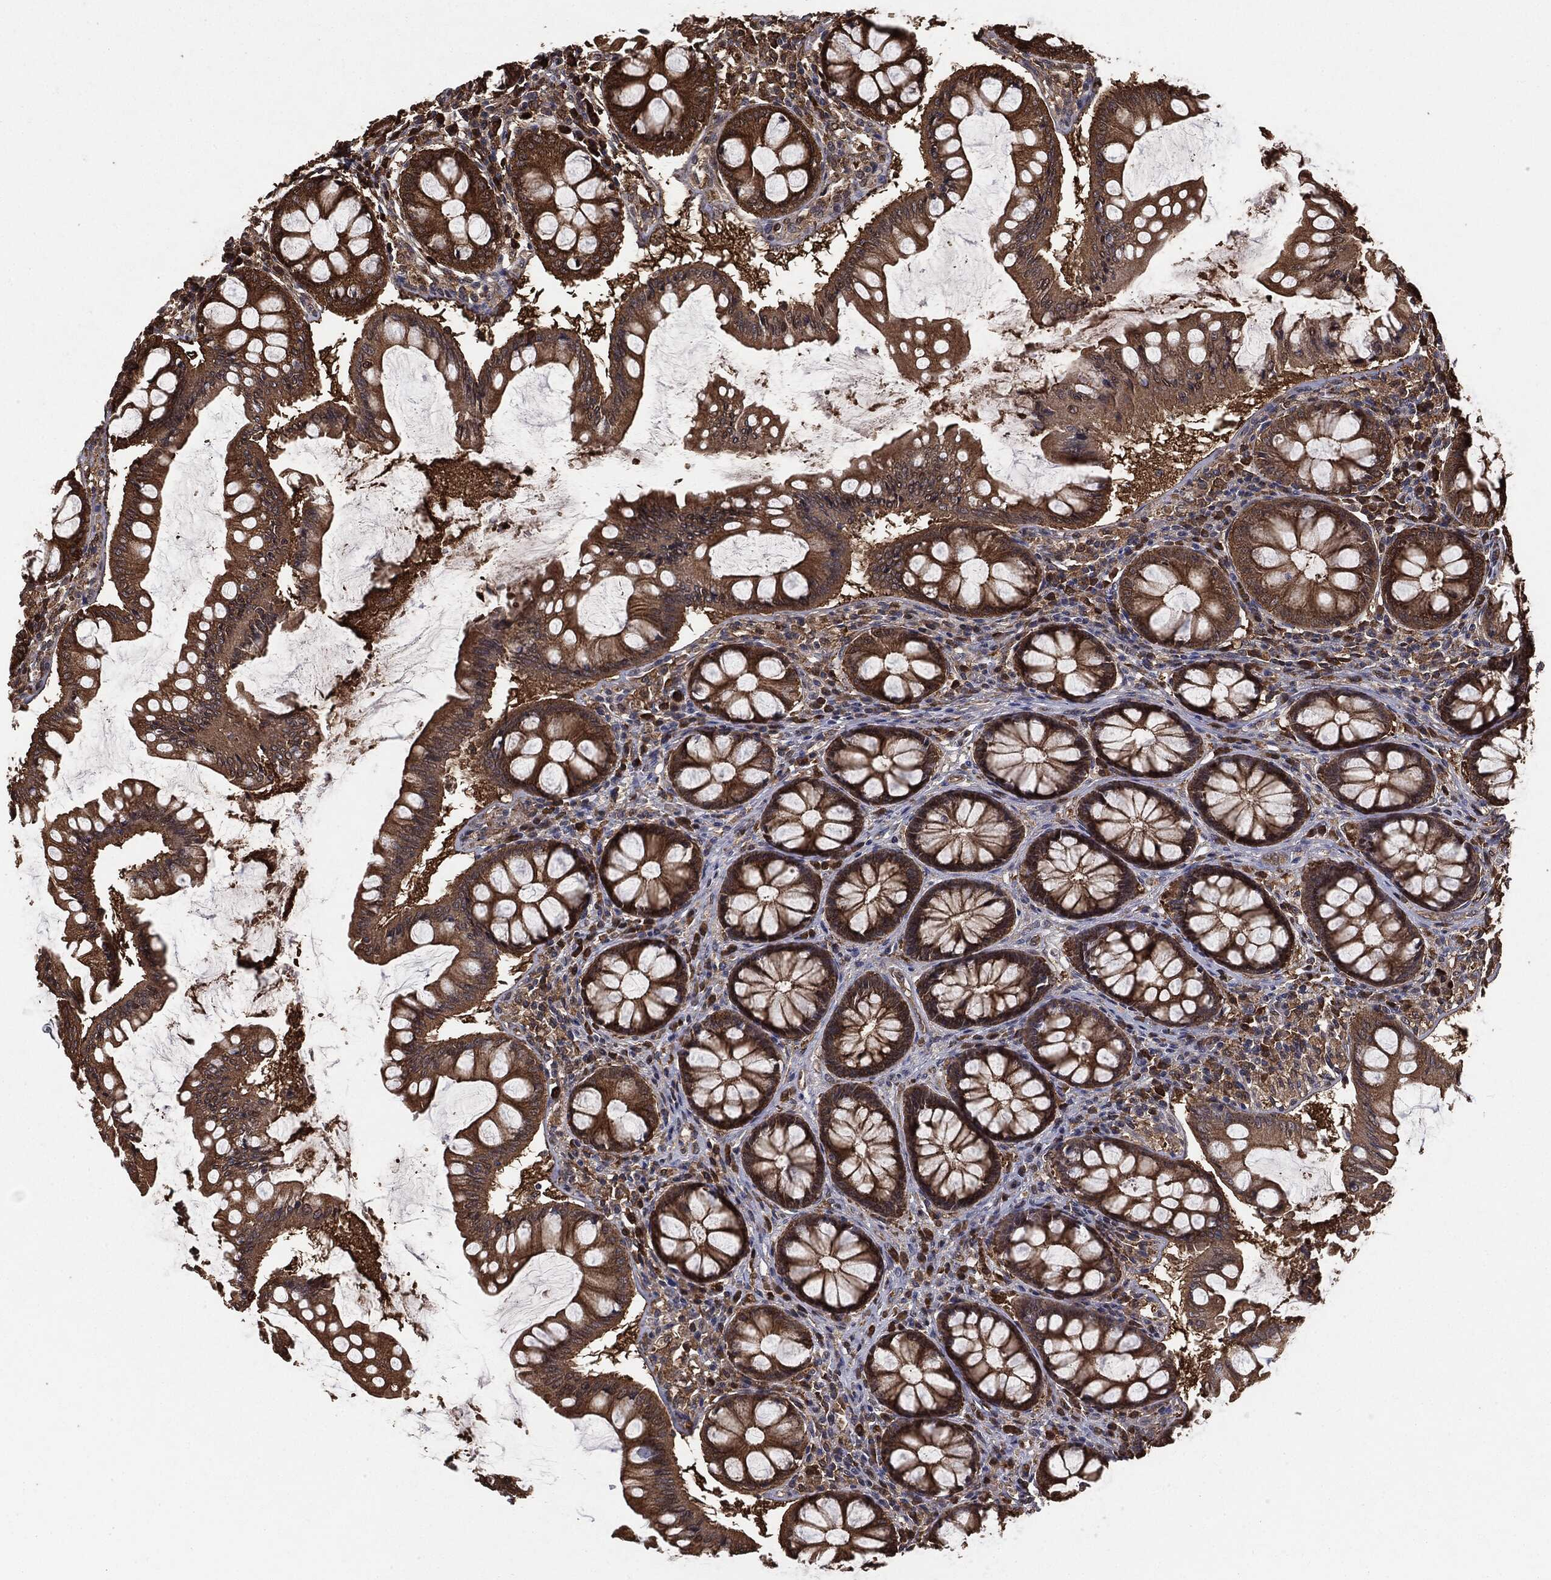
{"staining": {"intensity": "moderate", "quantity": ">75%", "location": "cytoplasmic/membranous"}, "tissue": "colon", "cell_type": "Endothelial cells", "image_type": "normal", "snomed": [{"axis": "morphology", "description": "Normal tissue, NOS"}, {"axis": "topography", "description": "Colon"}], "caption": "Brown immunohistochemical staining in normal colon reveals moderate cytoplasmic/membranous expression in about >75% of endothelial cells.", "gene": "NME1", "patient": {"sex": "female", "age": 65}}